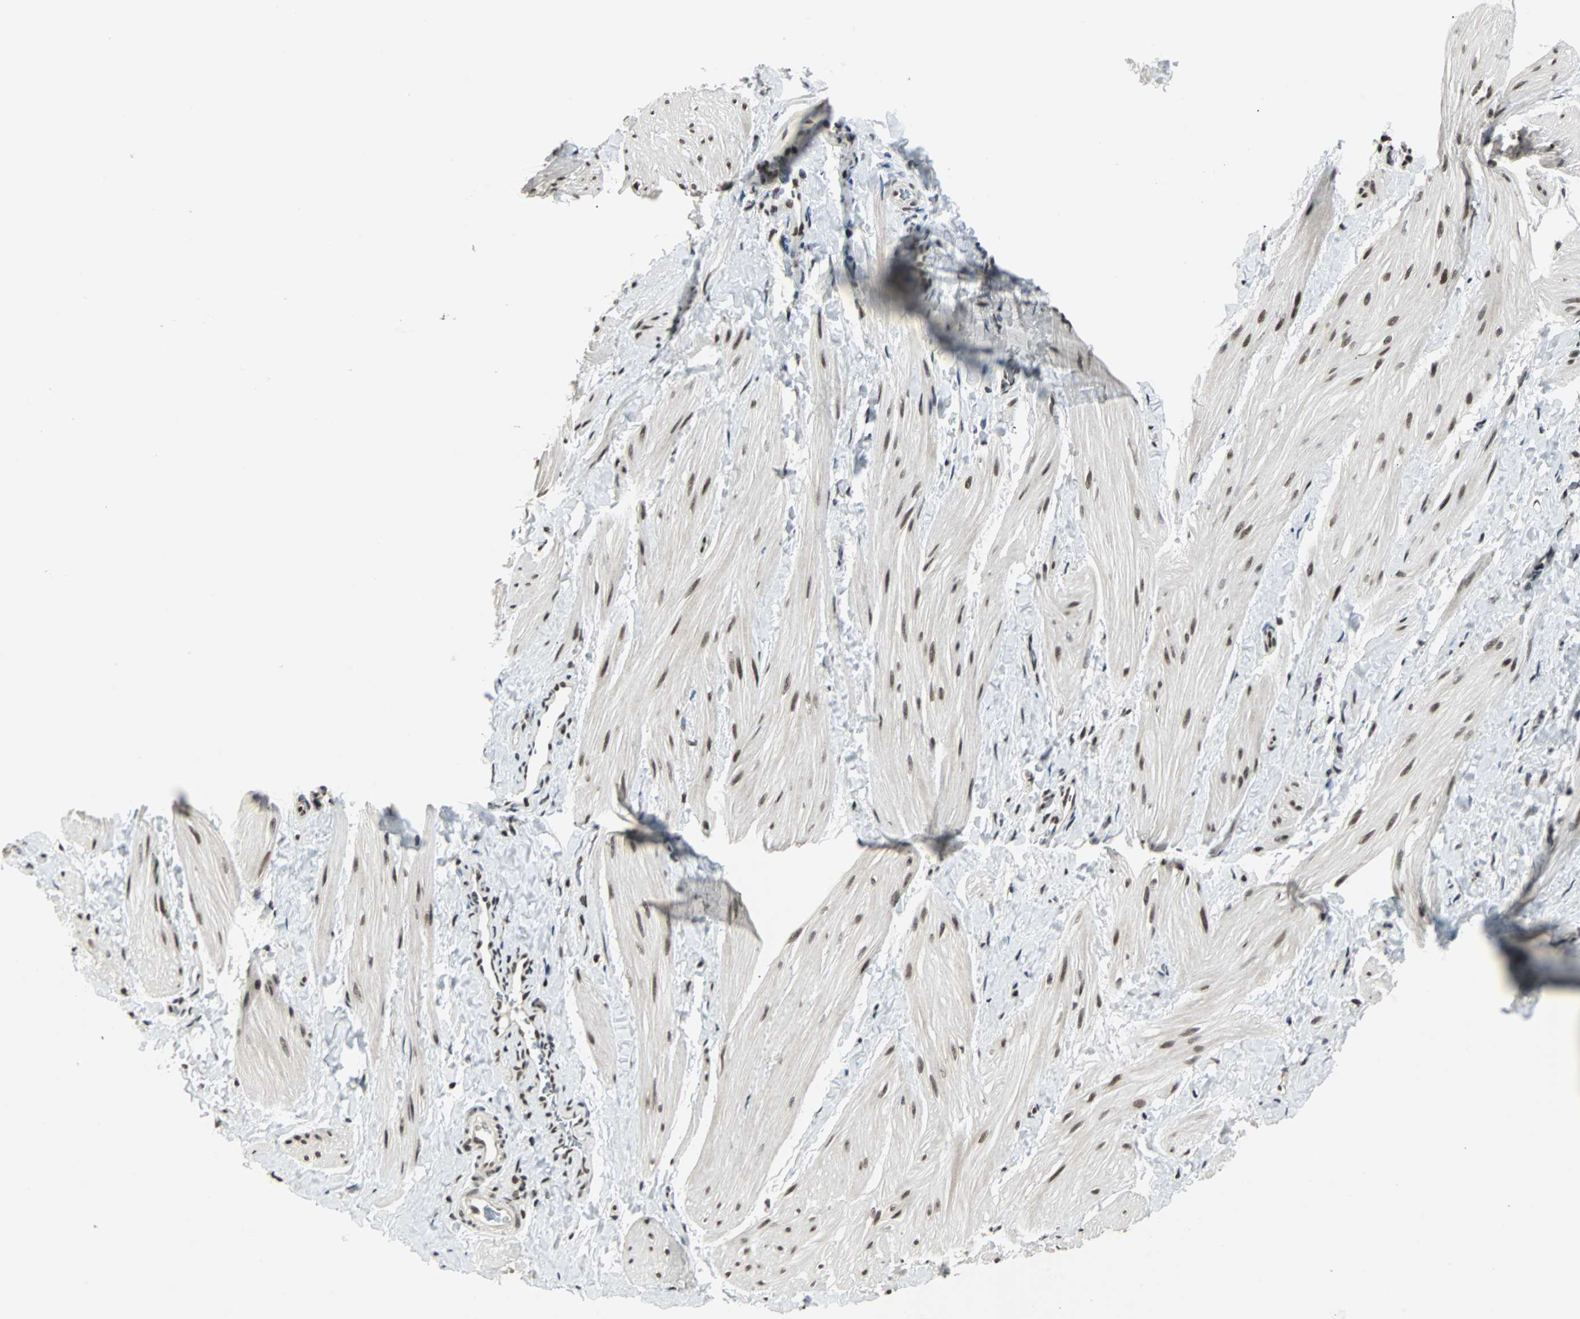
{"staining": {"intensity": "moderate", "quantity": ">75%", "location": "nuclear"}, "tissue": "smooth muscle", "cell_type": "Smooth muscle cells", "image_type": "normal", "snomed": [{"axis": "morphology", "description": "Normal tissue, NOS"}, {"axis": "topography", "description": "Smooth muscle"}], "caption": "IHC photomicrograph of normal smooth muscle: smooth muscle stained using immunohistochemistry displays medium levels of moderate protein expression localized specifically in the nuclear of smooth muscle cells, appearing as a nuclear brown color.", "gene": "TERF2IP", "patient": {"sex": "male", "age": 16}}